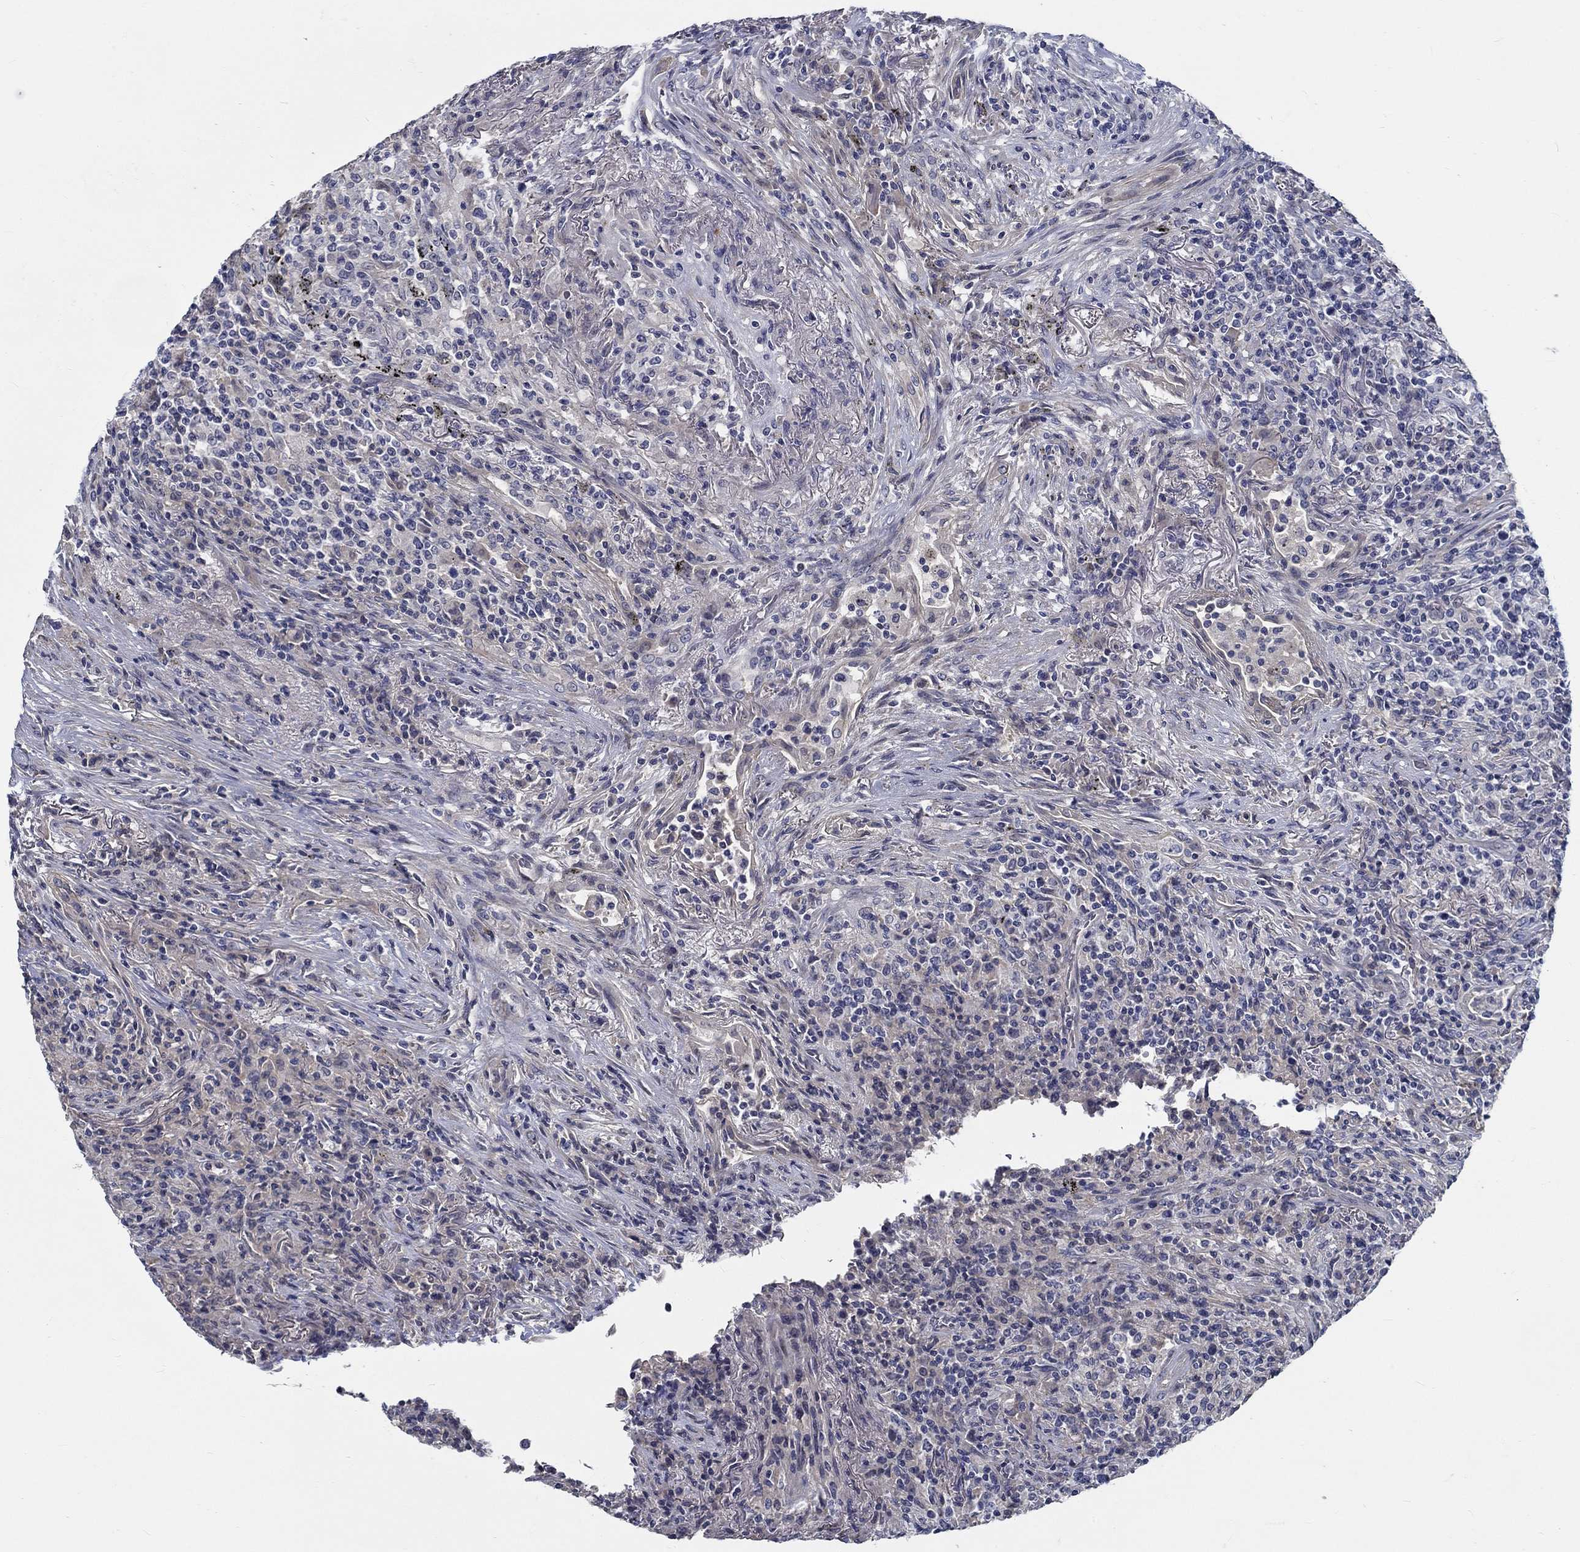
{"staining": {"intensity": "negative", "quantity": "none", "location": "none"}, "tissue": "lymphoma", "cell_type": "Tumor cells", "image_type": "cancer", "snomed": [{"axis": "morphology", "description": "Malignant lymphoma, non-Hodgkin's type, High grade"}, {"axis": "topography", "description": "Lung"}], "caption": "Immunohistochemistry (IHC) micrograph of neoplastic tissue: human lymphoma stained with DAB (3,3'-diaminobenzidine) shows no significant protein expression in tumor cells.", "gene": "MYBPC1", "patient": {"sex": "male", "age": 79}}